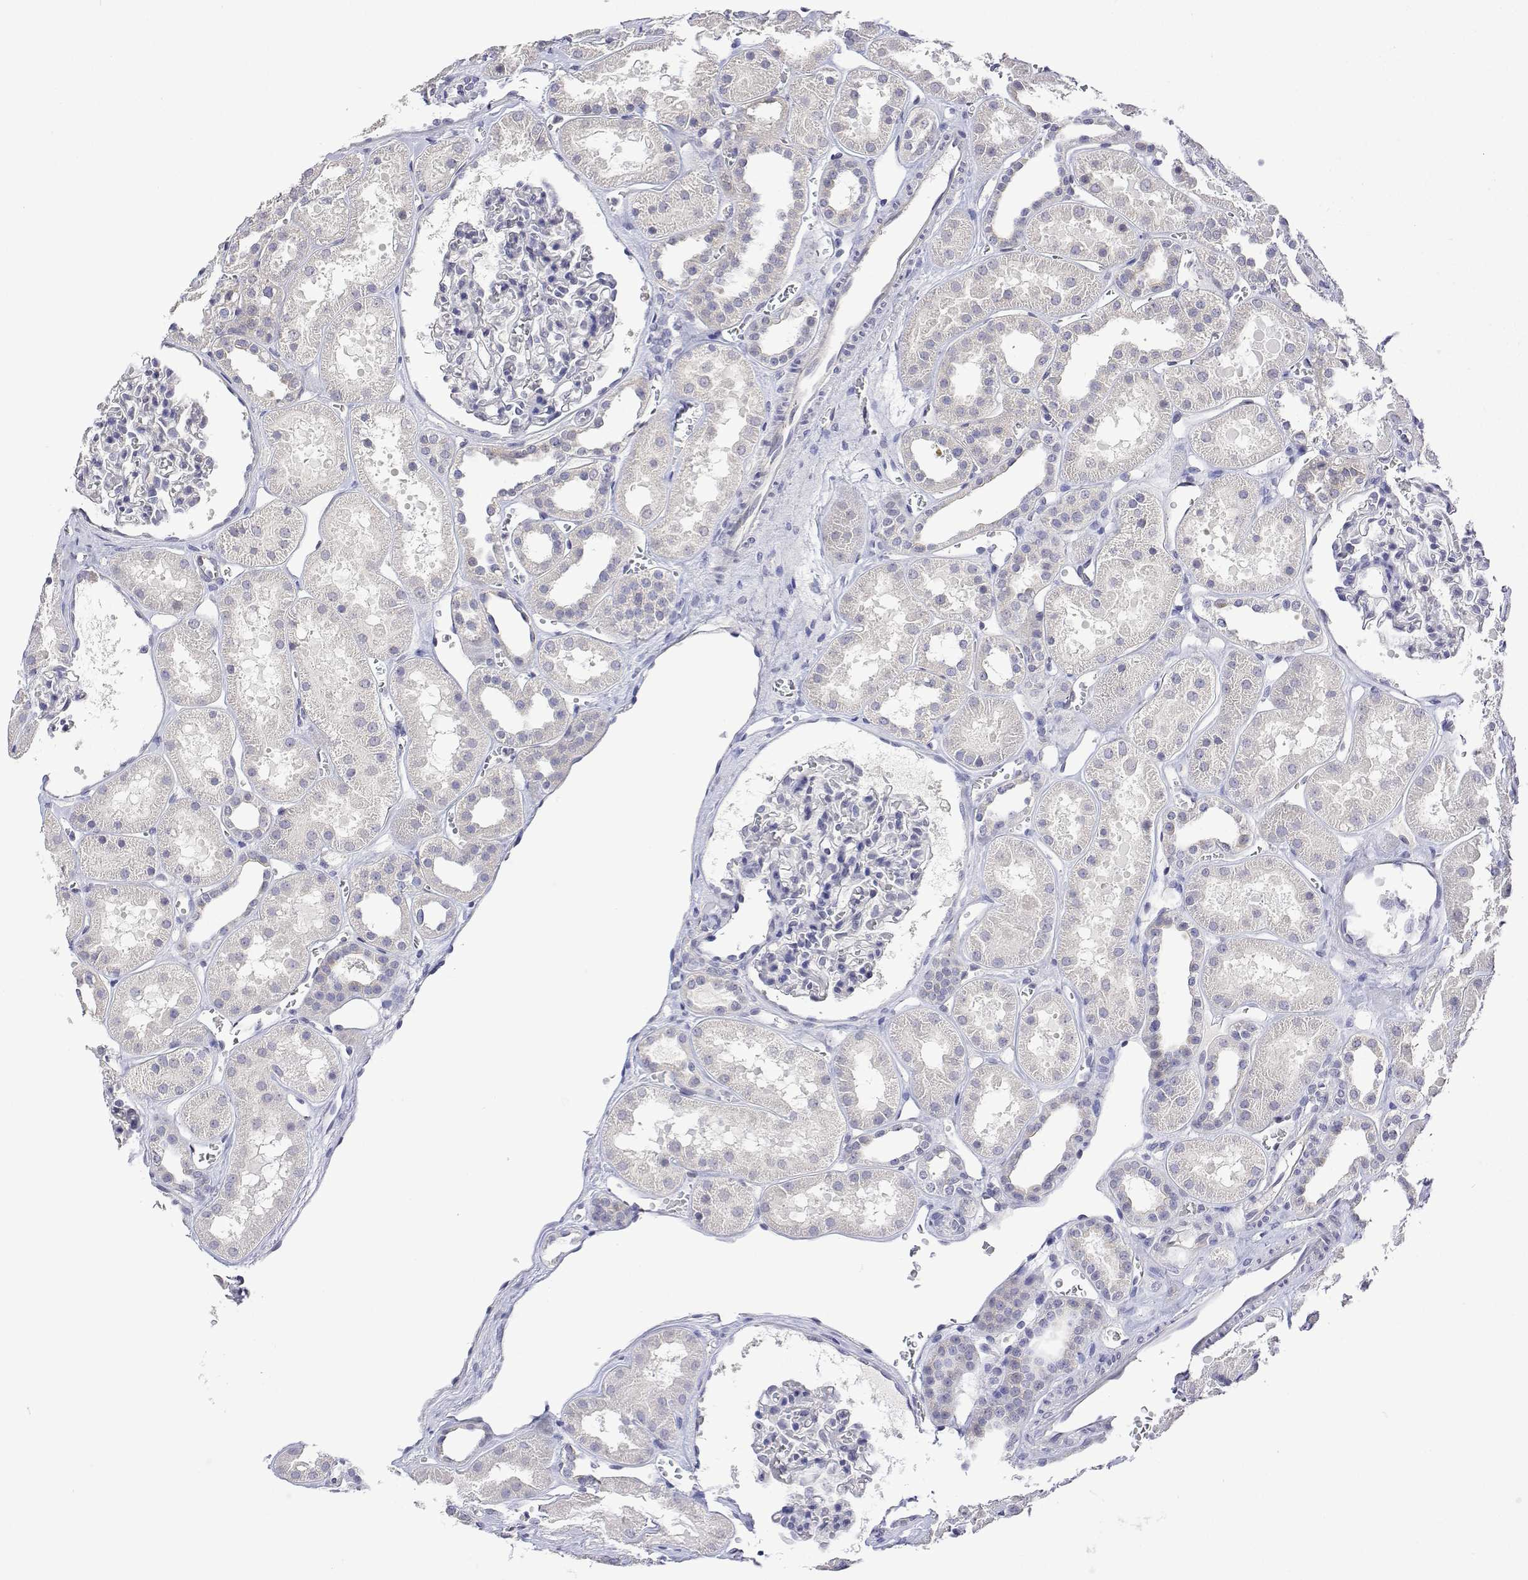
{"staining": {"intensity": "negative", "quantity": "none", "location": "none"}, "tissue": "kidney", "cell_type": "Cells in glomeruli", "image_type": "normal", "snomed": [{"axis": "morphology", "description": "Normal tissue, NOS"}, {"axis": "topography", "description": "Kidney"}], "caption": "A micrograph of human kidney is negative for staining in cells in glomeruli. (DAB (3,3'-diaminobenzidine) immunohistochemistry (IHC) with hematoxylin counter stain).", "gene": "PLCB1", "patient": {"sex": "female", "age": 41}}